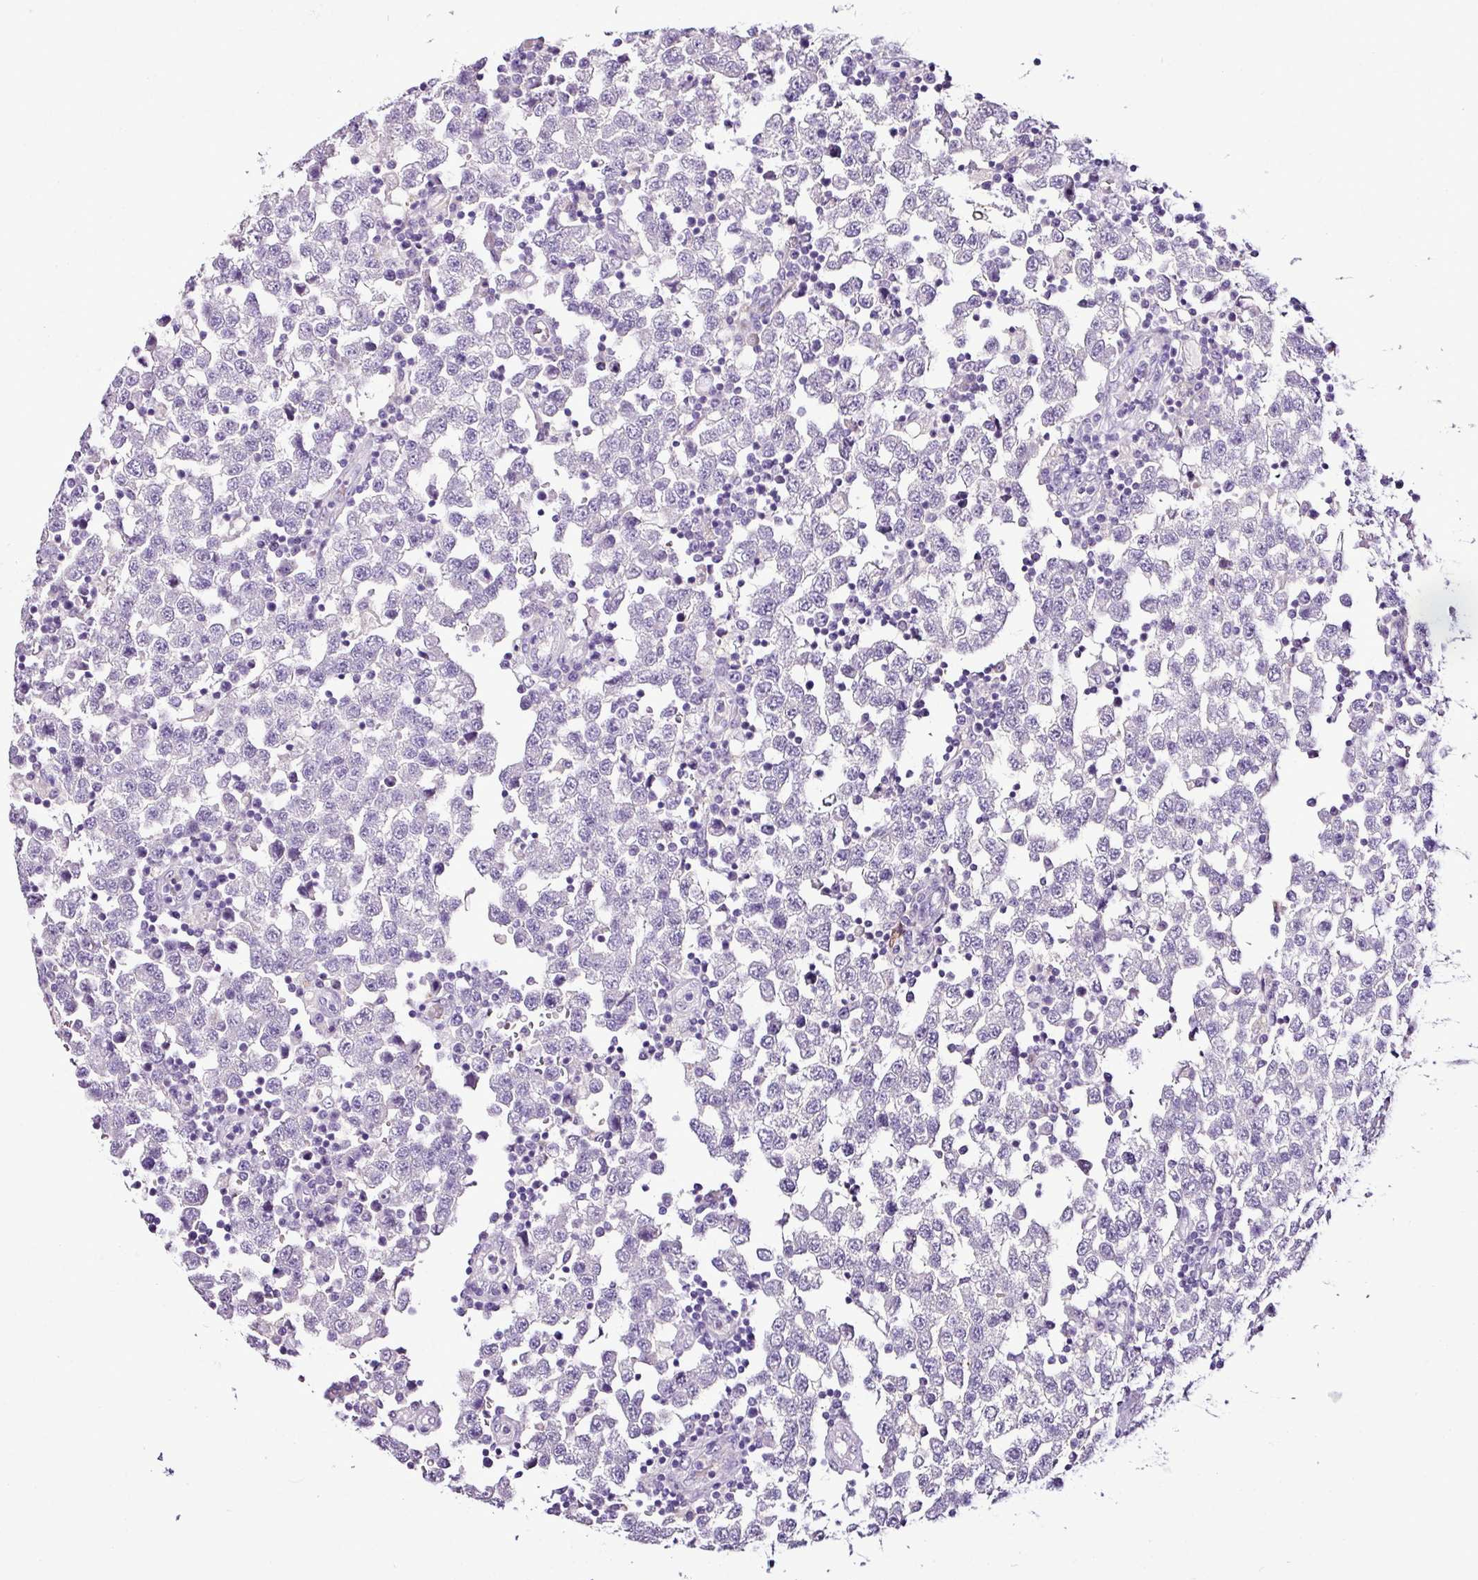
{"staining": {"intensity": "negative", "quantity": "none", "location": "none"}, "tissue": "testis cancer", "cell_type": "Tumor cells", "image_type": "cancer", "snomed": [{"axis": "morphology", "description": "Seminoma, NOS"}, {"axis": "topography", "description": "Testis"}], "caption": "Photomicrograph shows no significant protein staining in tumor cells of testis cancer.", "gene": "ESR1", "patient": {"sex": "male", "age": 34}}